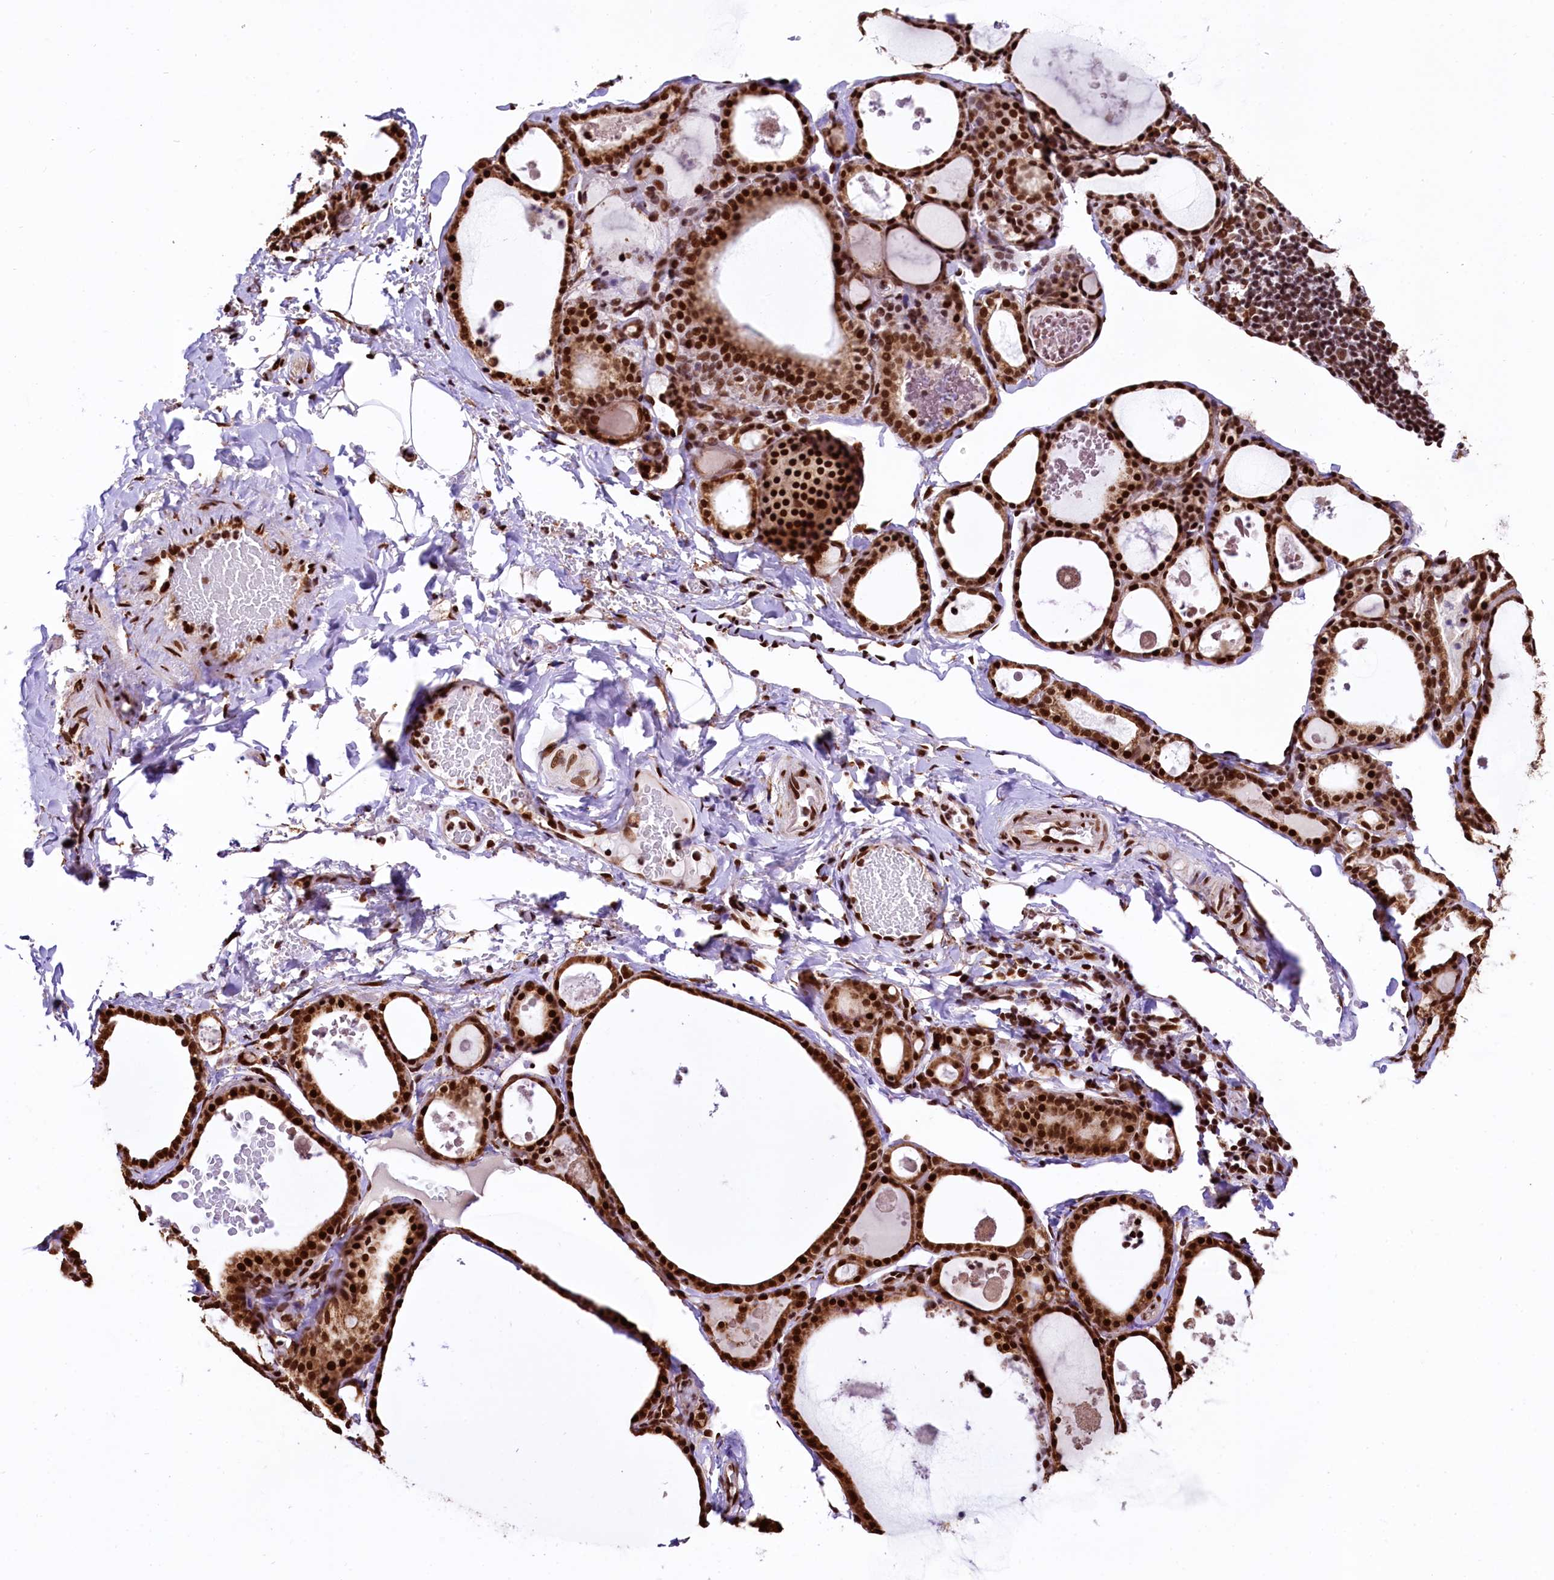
{"staining": {"intensity": "strong", "quantity": ">75%", "location": "cytoplasmic/membranous,nuclear"}, "tissue": "thyroid gland", "cell_type": "Glandular cells", "image_type": "normal", "snomed": [{"axis": "morphology", "description": "Normal tissue, NOS"}, {"axis": "topography", "description": "Thyroid gland"}], "caption": "DAB immunohistochemical staining of unremarkable thyroid gland reveals strong cytoplasmic/membranous,nuclear protein staining in about >75% of glandular cells.", "gene": "PDS5B", "patient": {"sex": "male", "age": 56}}